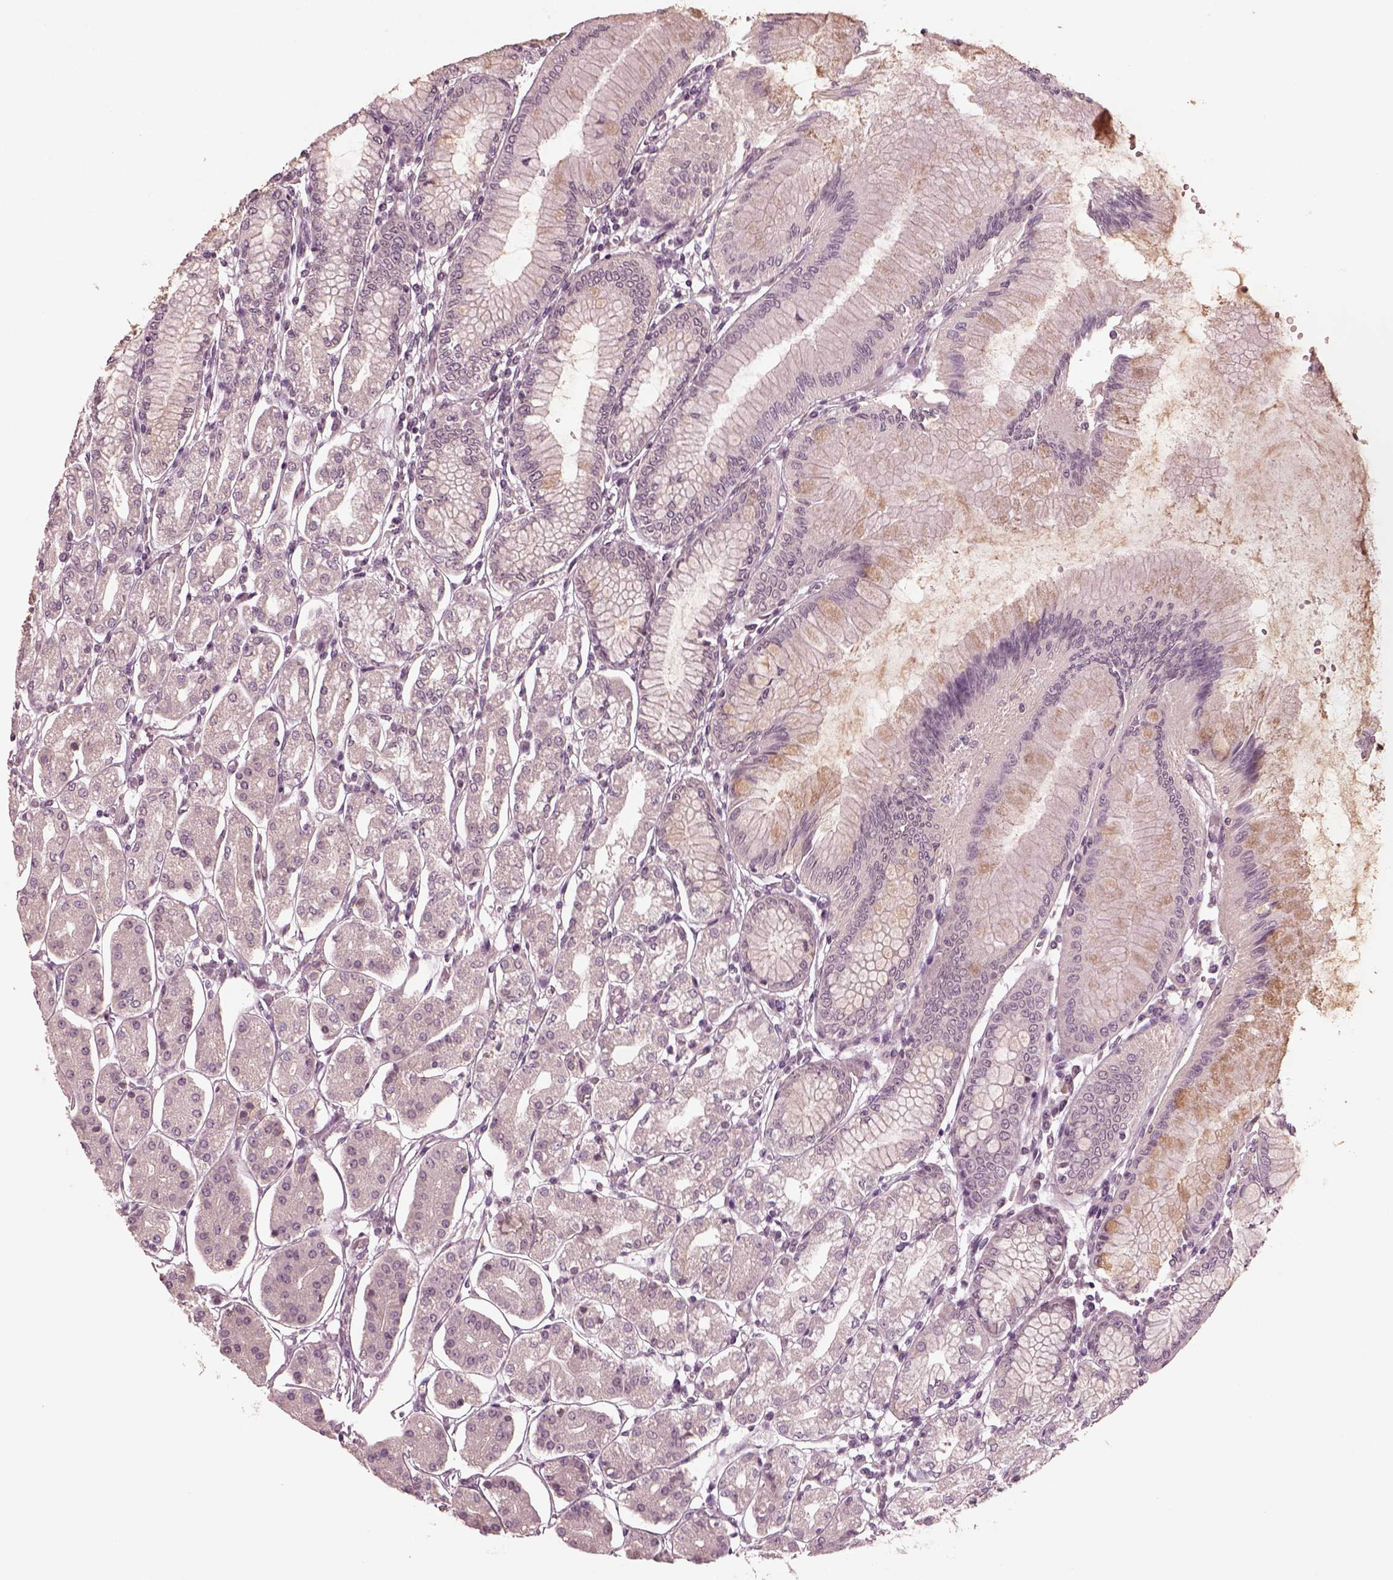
{"staining": {"intensity": "negative", "quantity": "none", "location": "none"}, "tissue": "stomach", "cell_type": "Glandular cells", "image_type": "normal", "snomed": [{"axis": "morphology", "description": "Normal tissue, NOS"}, {"axis": "topography", "description": "Skeletal muscle"}, {"axis": "topography", "description": "Stomach"}], "caption": "DAB immunohistochemical staining of normal stomach shows no significant positivity in glandular cells. (Brightfield microscopy of DAB immunohistochemistry at high magnification).", "gene": "RGS7", "patient": {"sex": "female", "age": 57}}